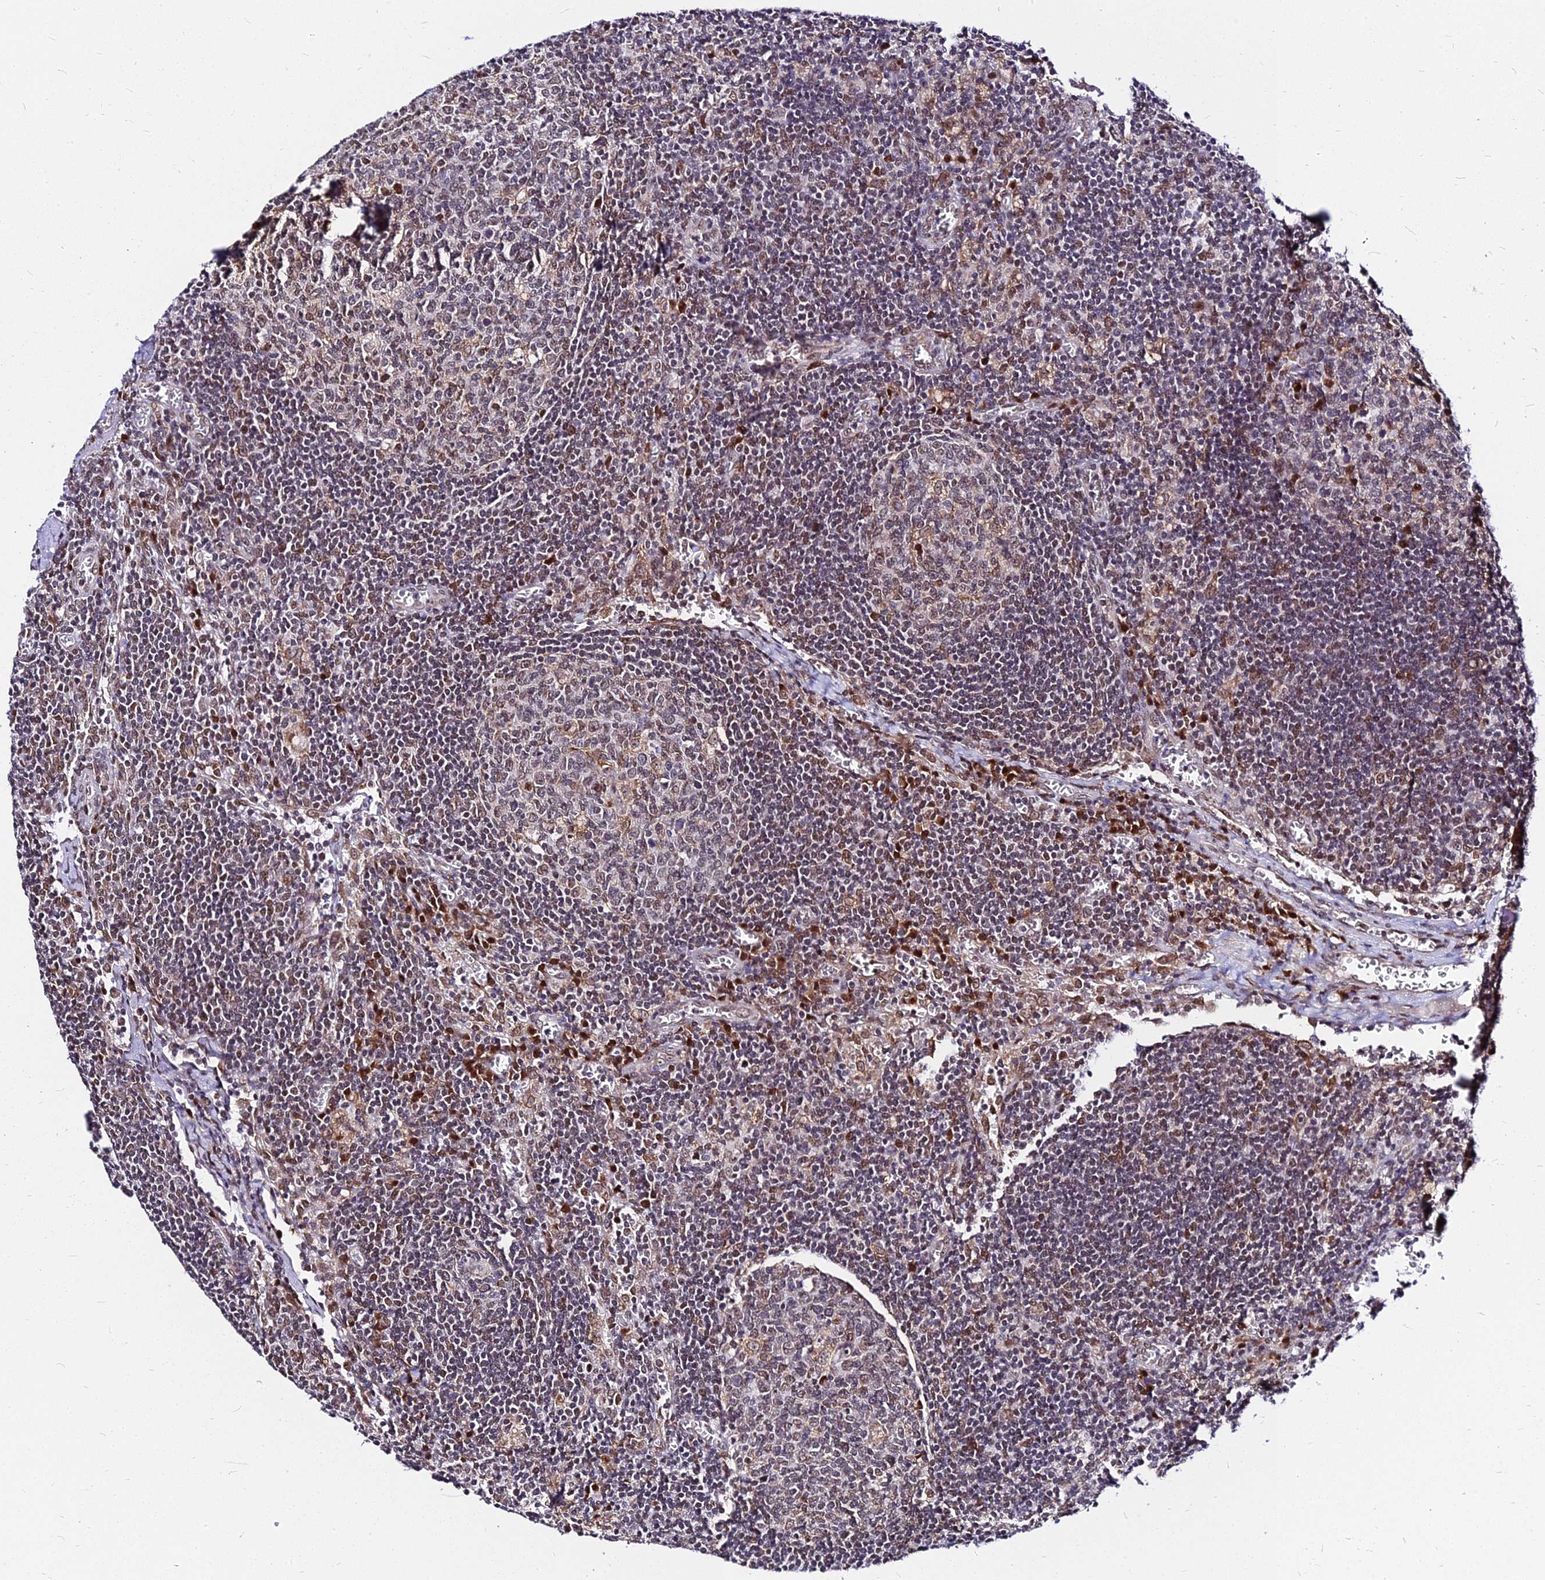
{"staining": {"intensity": "weak", "quantity": "25%-75%", "location": "cytoplasmic/membranous,nuclear"}, "tissue": "lymph node", "cell_type": "Germinal center cells", "image_type": "normal", "snomed": [{"axis": "morphology", "description": "Normal tissue, NOS"}, {"axis": "topography", "description": "Lymph node"}], "caption": "Immunohistochemical staining of unremarkable lymph node displays 25%-75% levels of weak cytoplasmic/membranous,nuclear protein expression in approximately 25%-75% of germinal center cells. Nuclei are stained in blue.", "gene": "RNF121", "patient": {"sex": "female", "age": 73}}